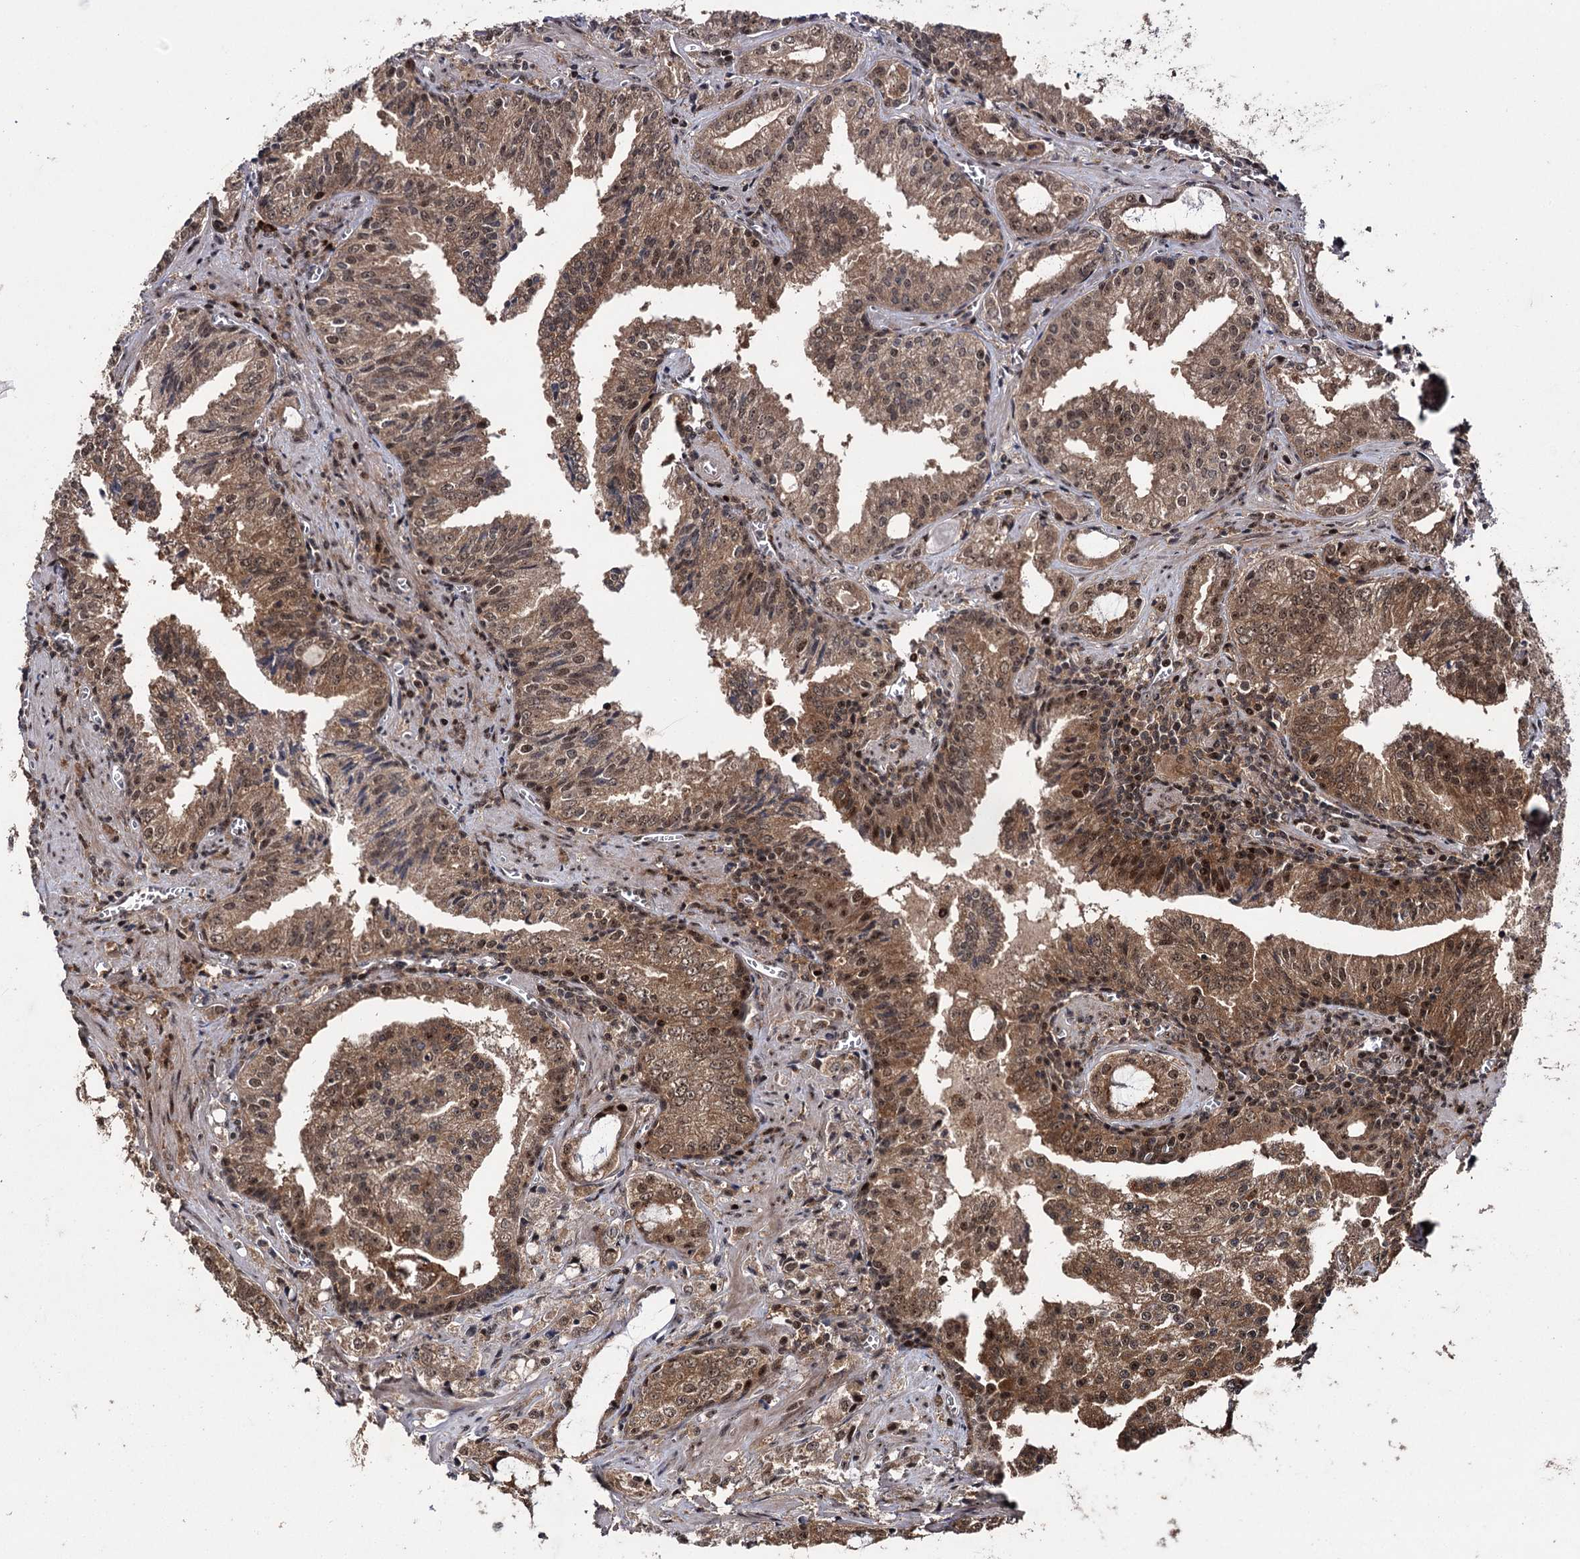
{"staining": {"intensity": "moderate", "quantity": ">75%", "location": "cytoplasmic/membranous,nuclear"}, "tissue": "prostate cancer", "cell_type": "Tumor cells", "image_type": "cancer", "snomed": [{"axis": "morphology", "description": "Adenocarcinoma, High grade"}, {"axis": "topography", "description": "Prostate"}], "caption": "DAB (3,3'-diaminobenzidine) immunohistochemical staining of prostate cancer (high-grade adenocarcinoma) exhibits moderate cytoplasmic/membranous and nuclear protein positivity in about >75% of tumor cells. (DAB (3,3'-diaminobenzidine) IHC with brightfield microscopy, high magnification).", "gene": "MKNK2", "patient": {"sex": "male", "age": 68}}